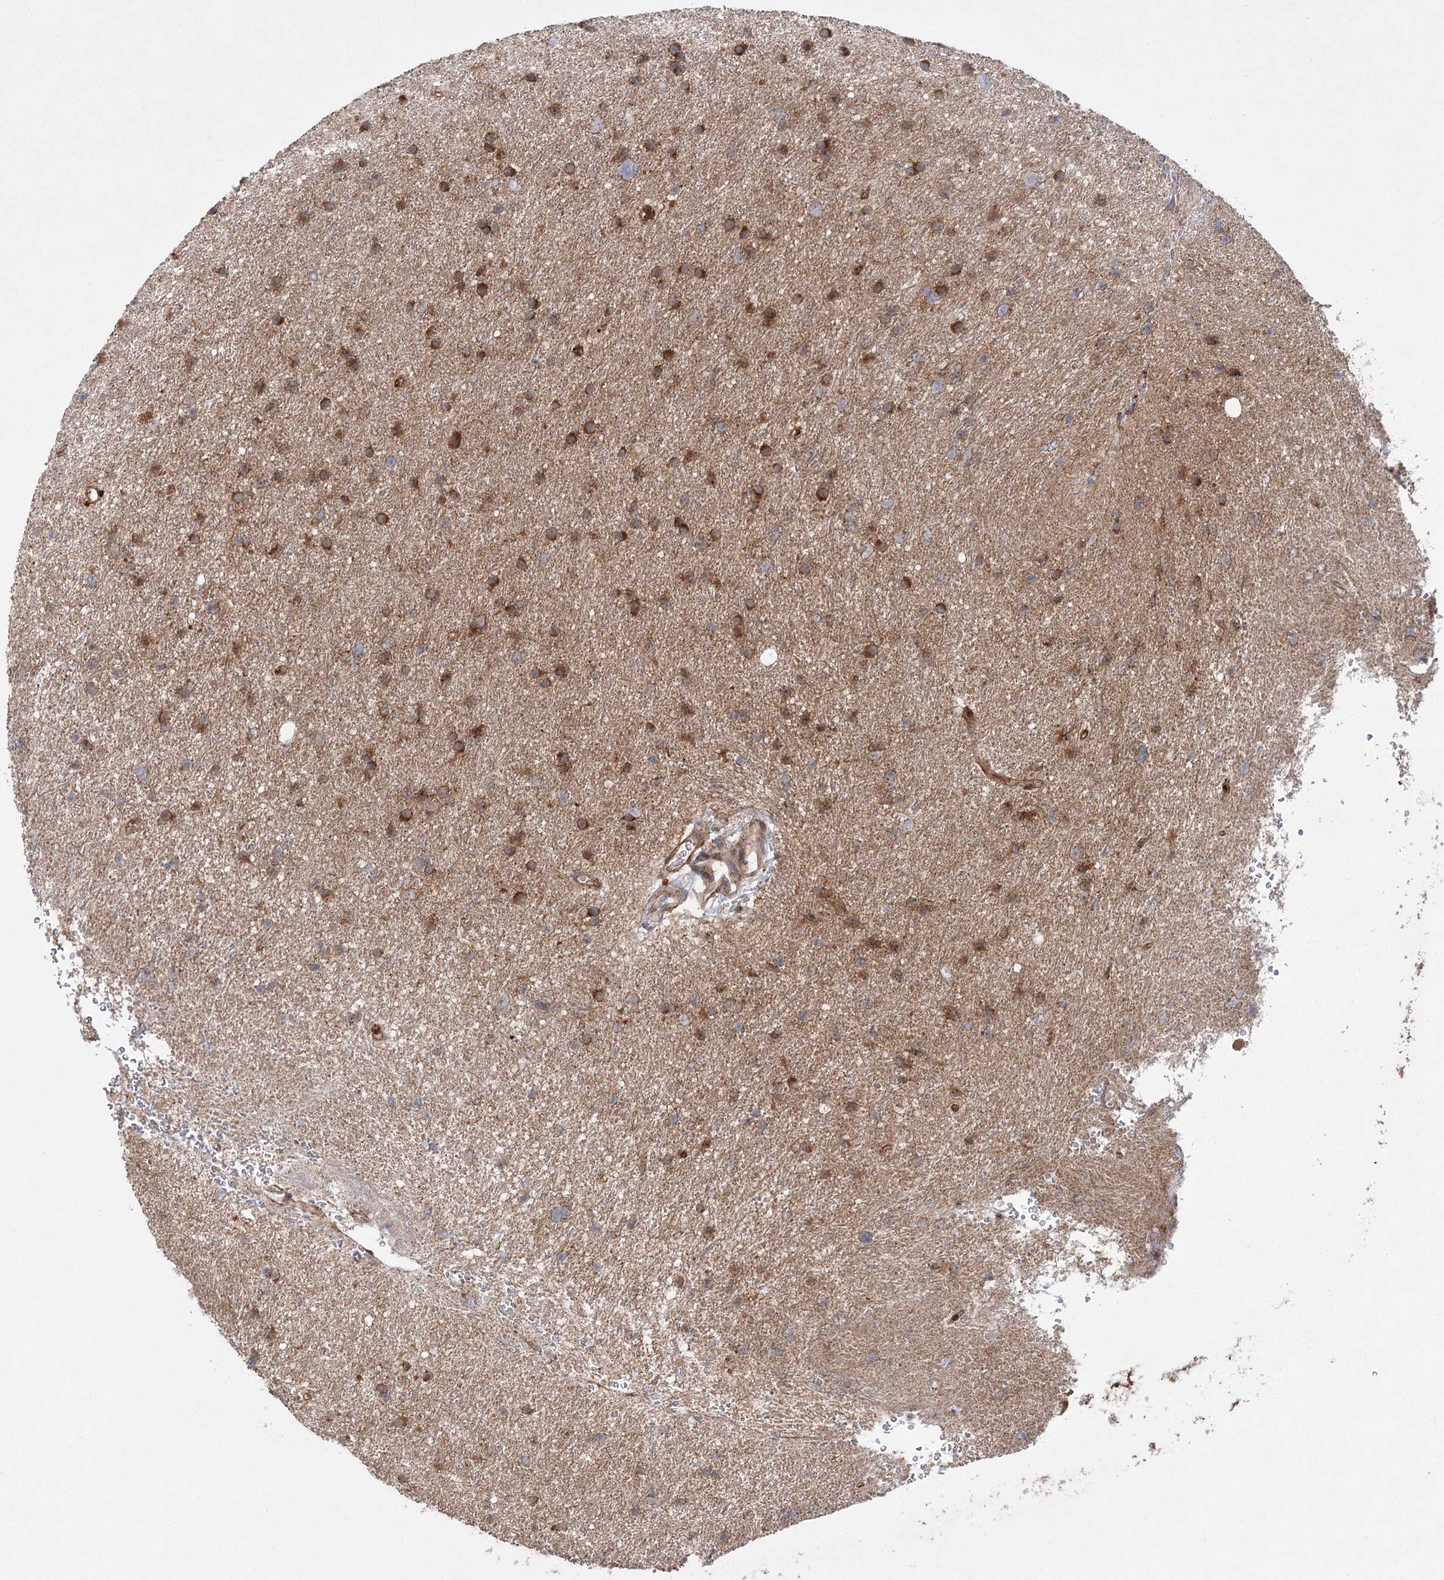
{"staining": {"intensity": "moderate", "quantity": ">75%", "location": "cytoplasmic/membranous"}, "tissue": "glioma", "cell_type": "Tumor cells", "image_type": "cancer", "snomed": [{"axis": "morphology", "description": "Glioma, malignant, Low grade"}, {"axis": "topography", "description": "Cerebral cortex"}], "caption": "An immunohistochemistry (IHC) micrograph of tumor tissue is shown. Protein staining in brown highlights moderate cytoplasmic/membranous positivity in malignant low-grade glioma within tumor cells.", "gene": "C12orf4", "patient": {"sex": "female", "age": 39}}